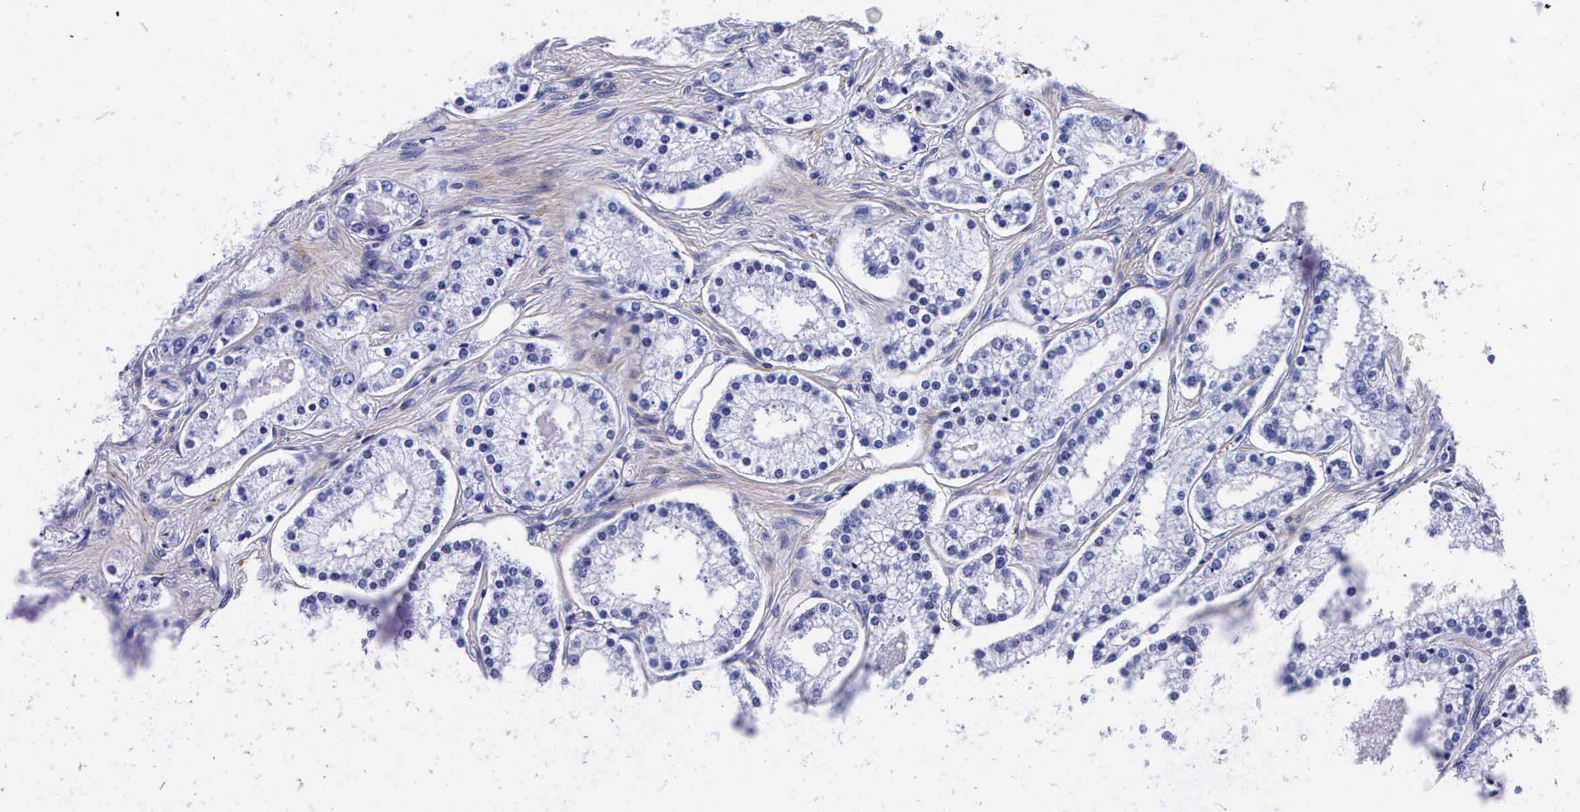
{"staining": {"intensity": "negative", "quantity": "none", "location": "none"}, "tissue": "prostate cancer", "cell_type": "Tumor cells", "image_type": "cancer", "snomed": [{"axis": "morphology", "description": "Adenocarcinoma, Medium grade"}, {"axis": "topography", "description": "Prostate"}], "caption": "This is an immunohistochemistry photomicrograph of prostate cancer. There is no expression in tumor cells.", "gene": "ENO2", "patient": {"sex": "male", "age": 73}}